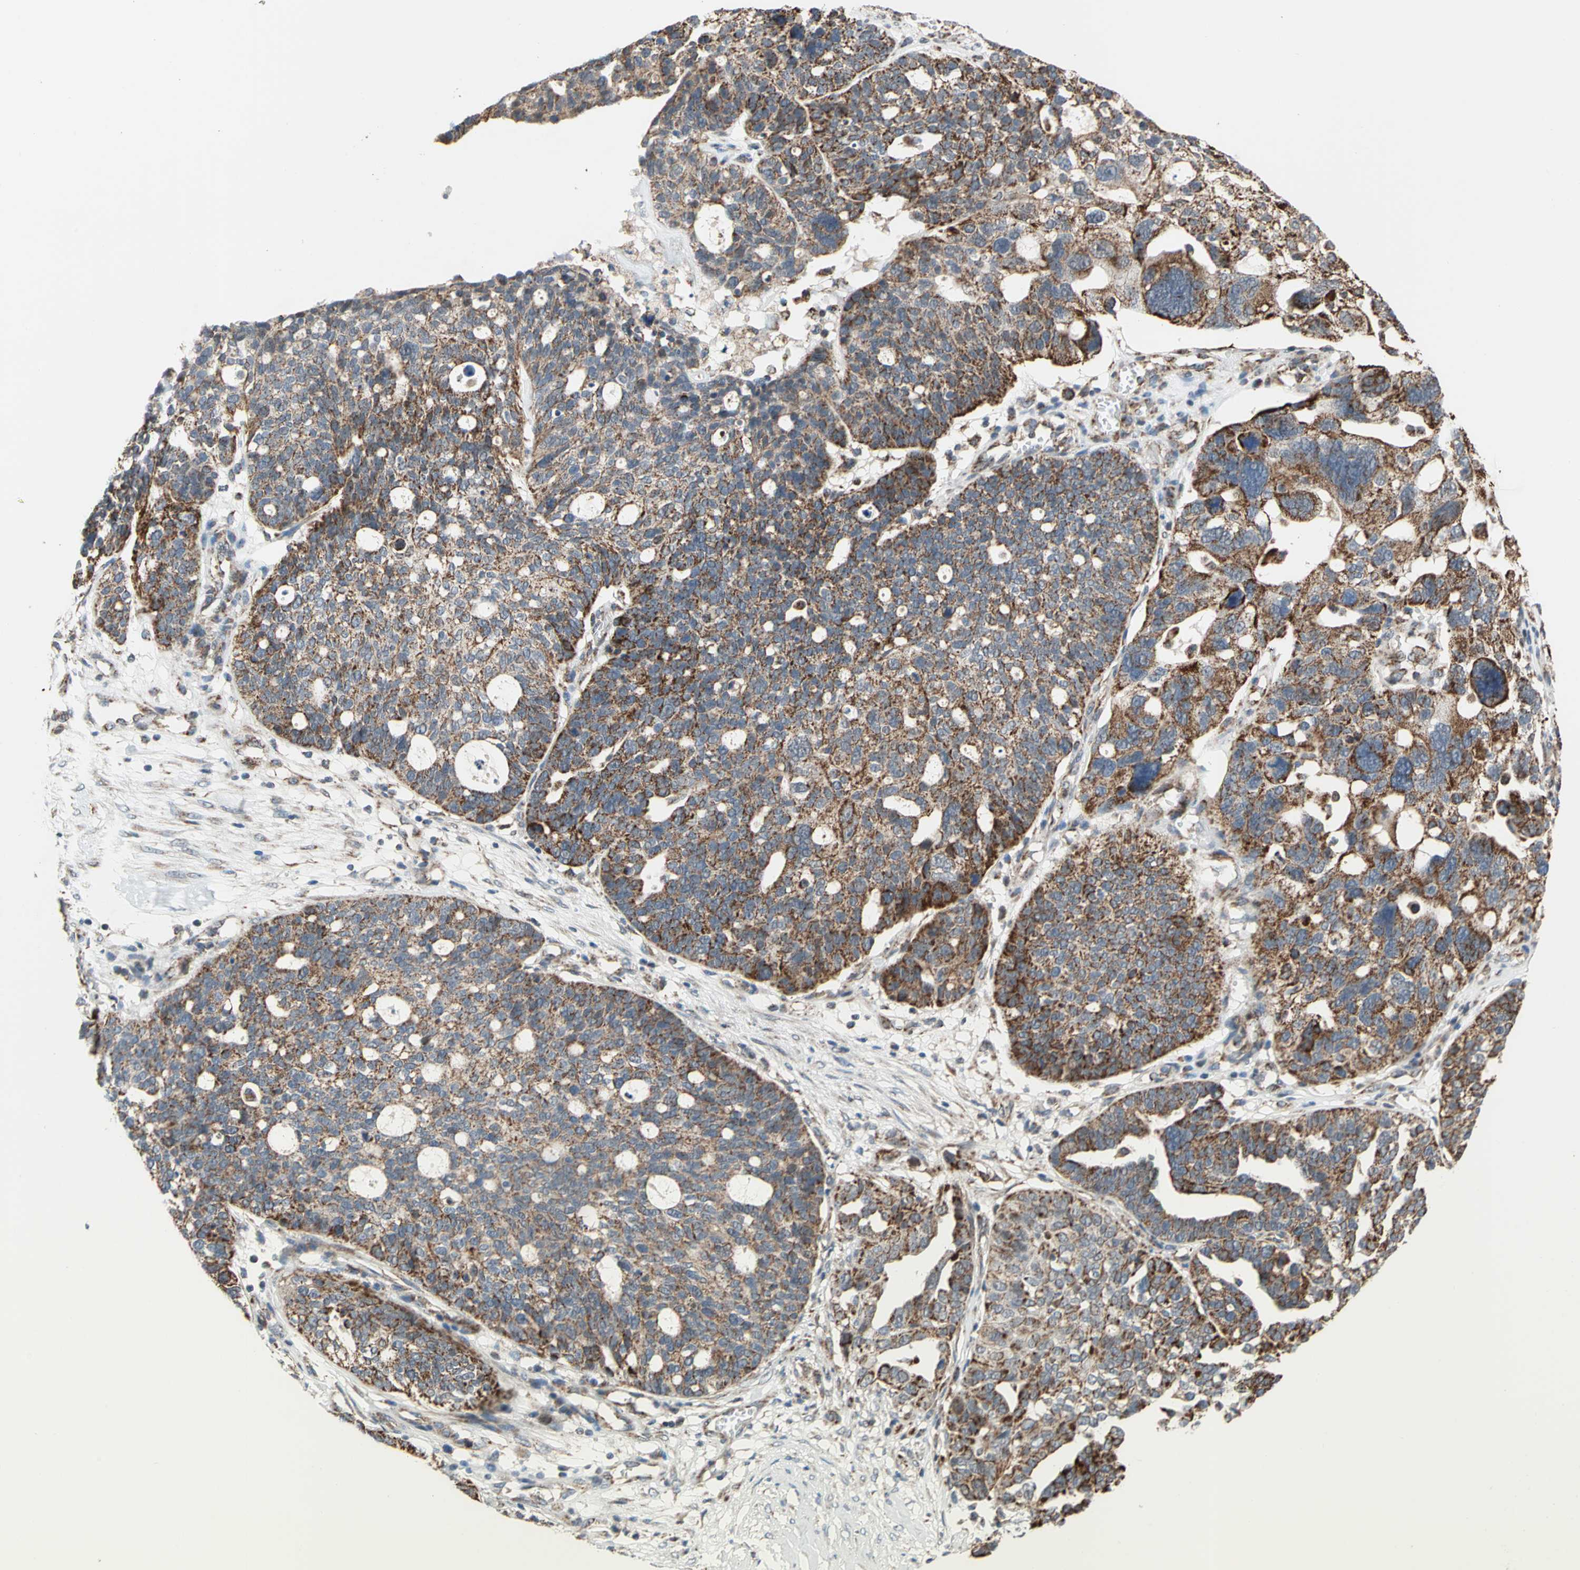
{"staining": {"intensity": "strong", "quantity": ">75%", "location": "cytoplasmic/membranous"}, "tissue": "ovarian cancer", "cell_type": "Tumor cells", "image_type": "cancer", "snomed": [{"axis": "morphology", "description": "Cystadenocarcinoma, serous, NOS"}, {"axis": "topography", "description": "Ovary"}], "caption": "Tumor cells exhibit strong cytoplasmic/membranous positivity in about >75% of cells in ovarian serous cystadenocarcinoma. (brown staining indicates protein expression, while blue staining denotes nuclei).", "gene": "MRPS22", "patient": {"sex": "female", "age": 59}}